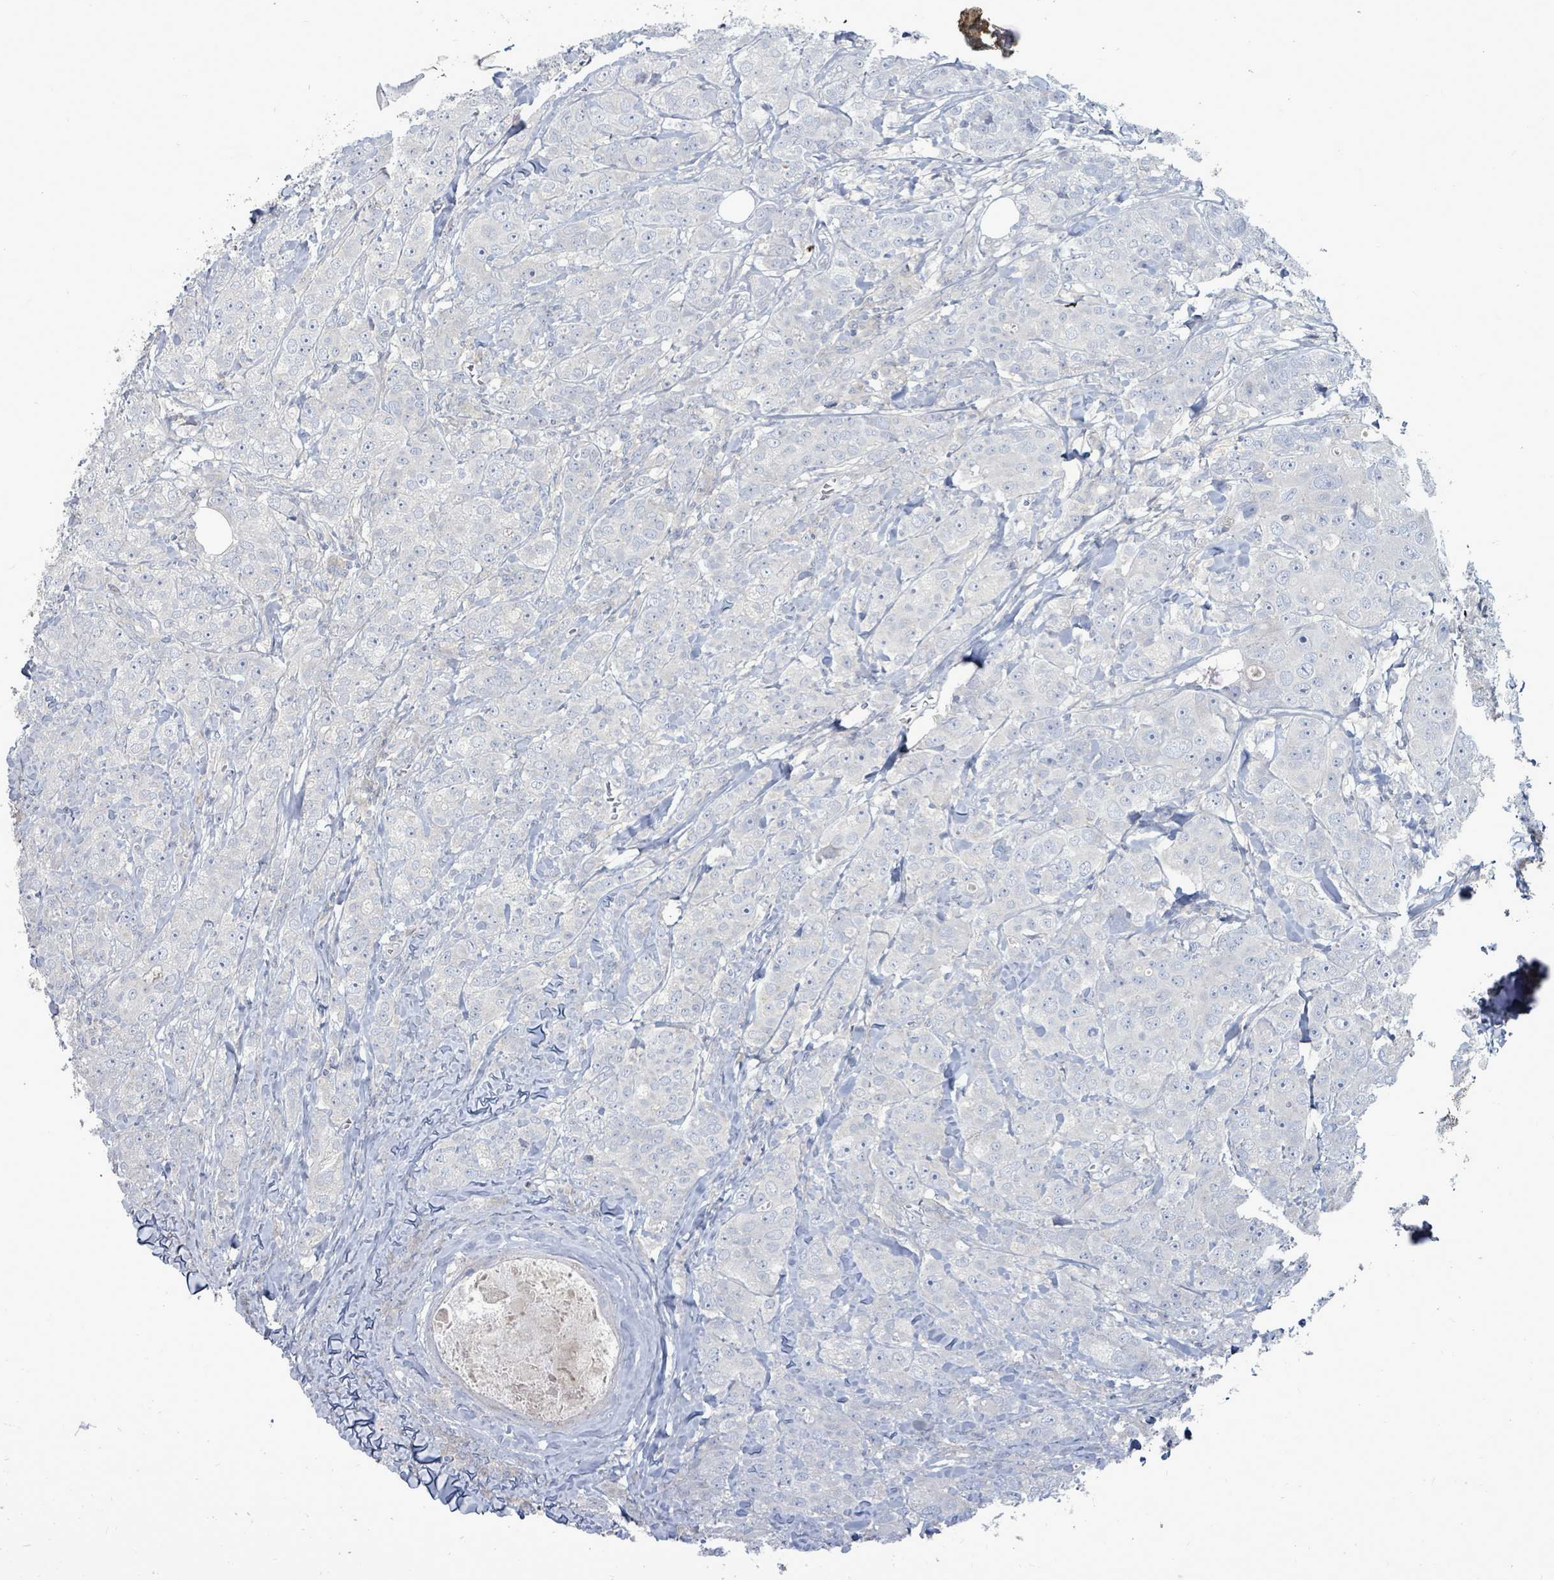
{"staining": {"intensity": "negative", "quantity": "none", "location": "none"}, "tissue": "breast cancer", "cell_type": "Tumor cells", "image_type": "cancer", "snomed": [{"axis": "morphology", "description": "Duct carcinoma"}, {"axis": "topography", "description": "Breast"}], "caption": "Breast cancer (intraductal carcinoma) was stained to show a protein in brown. There is no significant positivity in tumor cells.", "gene": "ARGFX", "patient": {"sex": "female", "age": 43}}